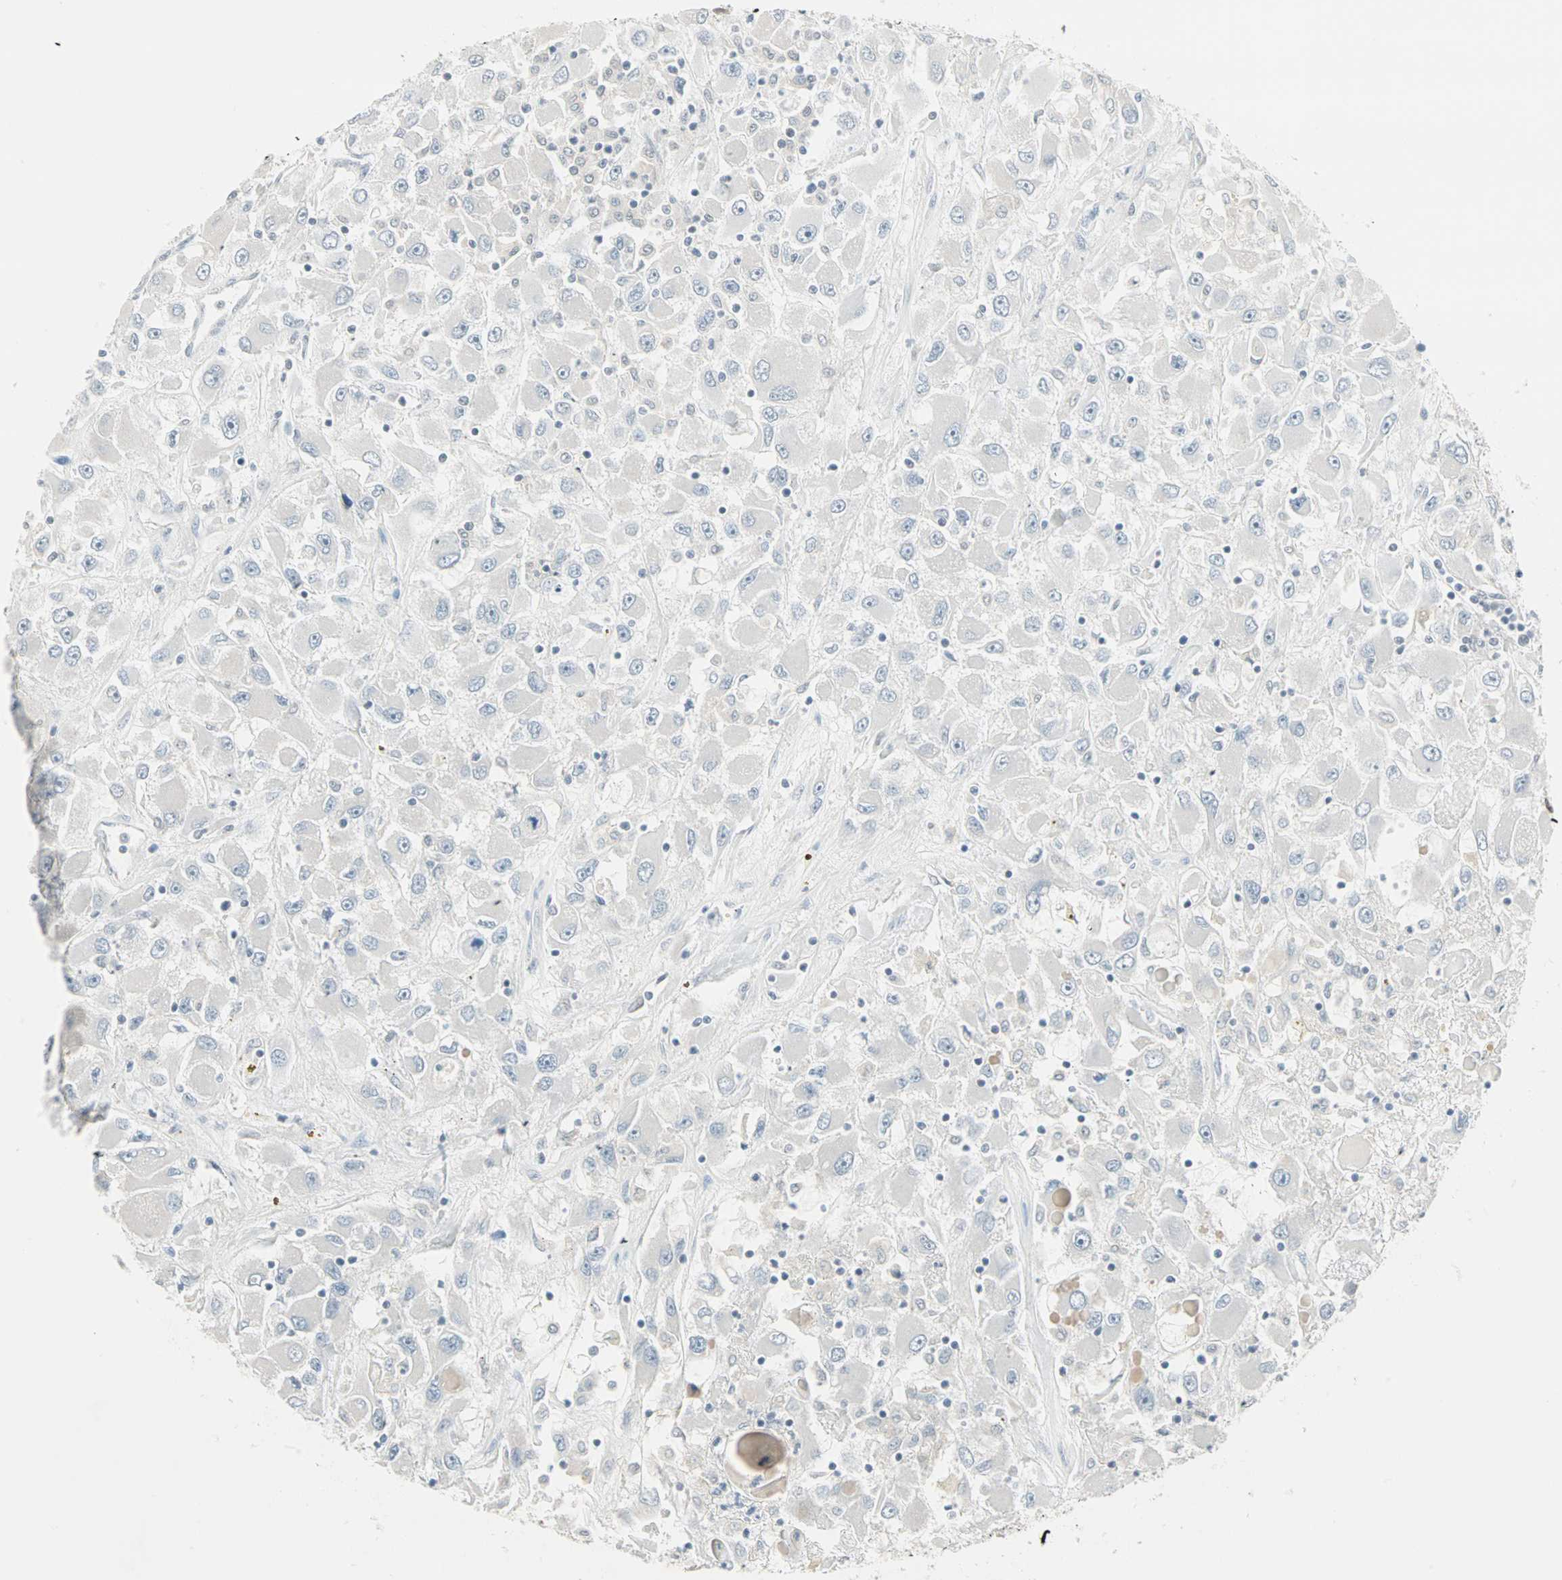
{"staining": {"intensity": "negative", "quantity": "none", "location": "none"}, "tissue": "renal cancer", "cell_type": "Tumor cells", "image_type": "cancer", "snomed": [{"axis": "morphology", "description": "Adenocarcinoma, NOS"}, {"axis": "topography", "description": "Kidney"}], "caption": "Image shows no protein positivity in tumor cells of adenocarcinoma (renal) tissue. (DAB (3,3'-diaminobenzidine) IHC visualized using brightfield microscopy, high magnification).", "gene": "PTPA", "patient": {"sex": "female", "age": 52}}